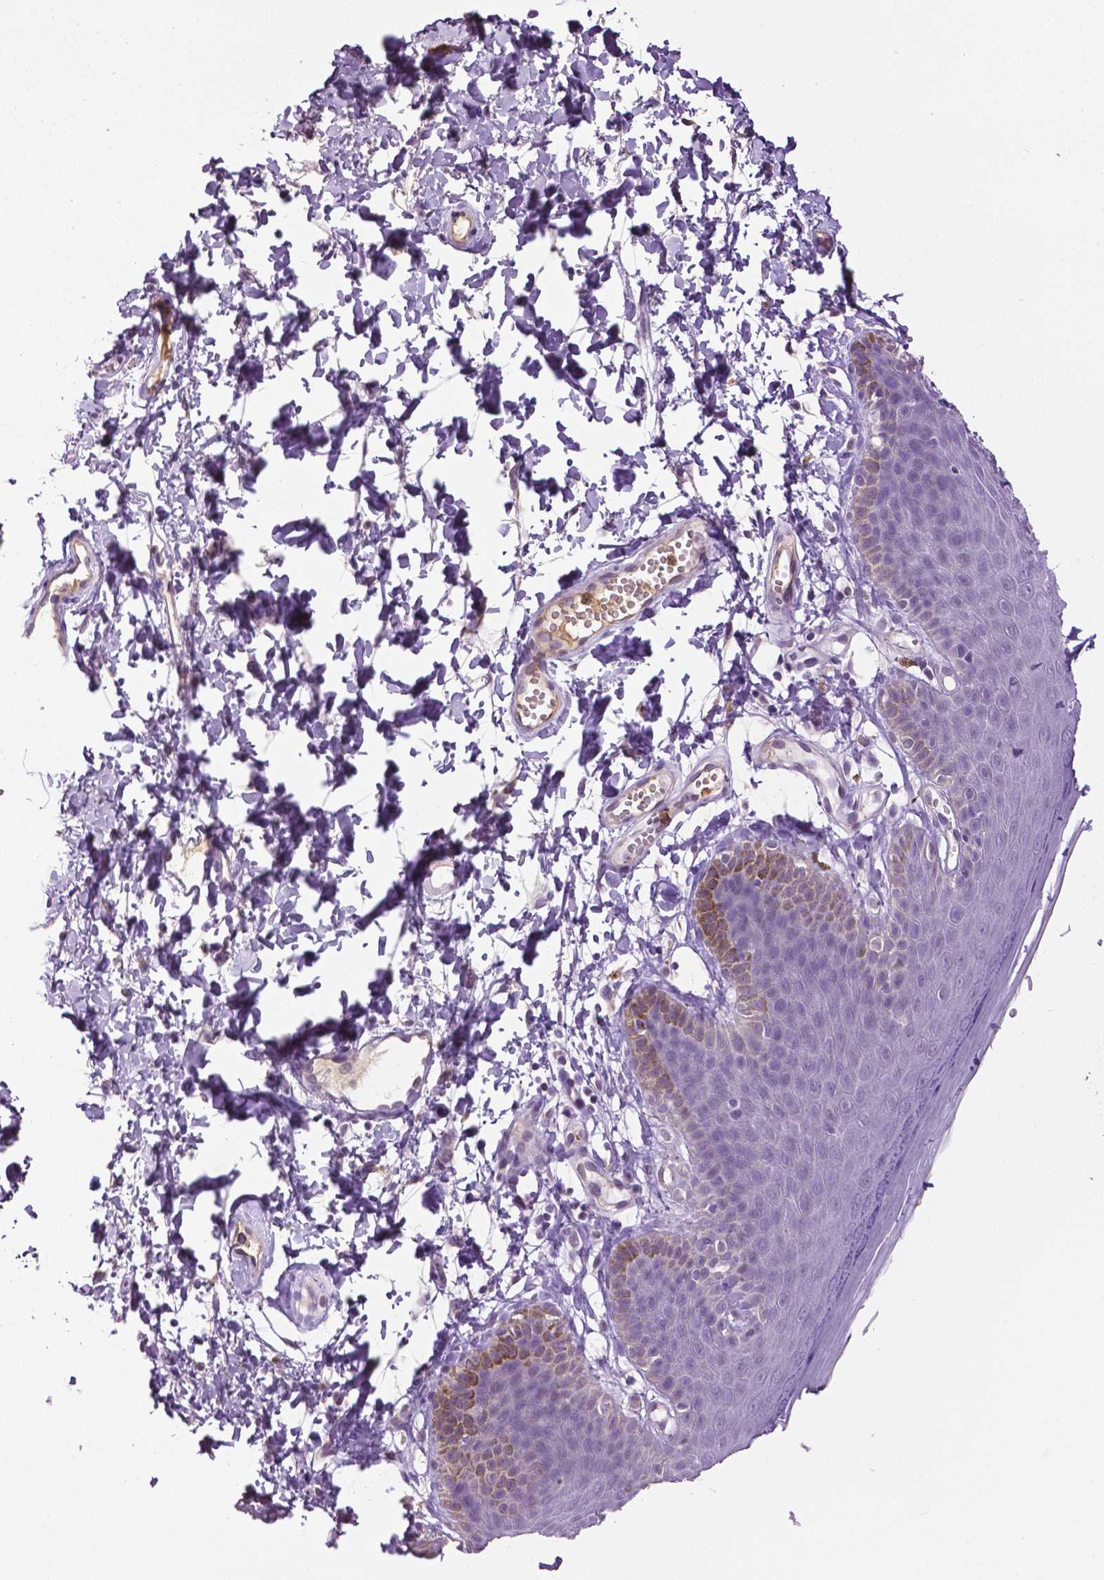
{"staining": {"intensity": "negative", "quantity": "none", "location": "none"}, "tissue": "skin", "cell_type": "Epidermal cells", "image_type": "normal", "snomed": [{"axis": "morphology", "description": "Normal tissue, NOS"}, {"axis": "topography", "description": "Anal"}], "caption": "Immunohistochemical staining of benign skin displays no significant positivity in epidermal cells.", "gene": "PTPN5", "patient": {"sex": "male", "age": 53}}